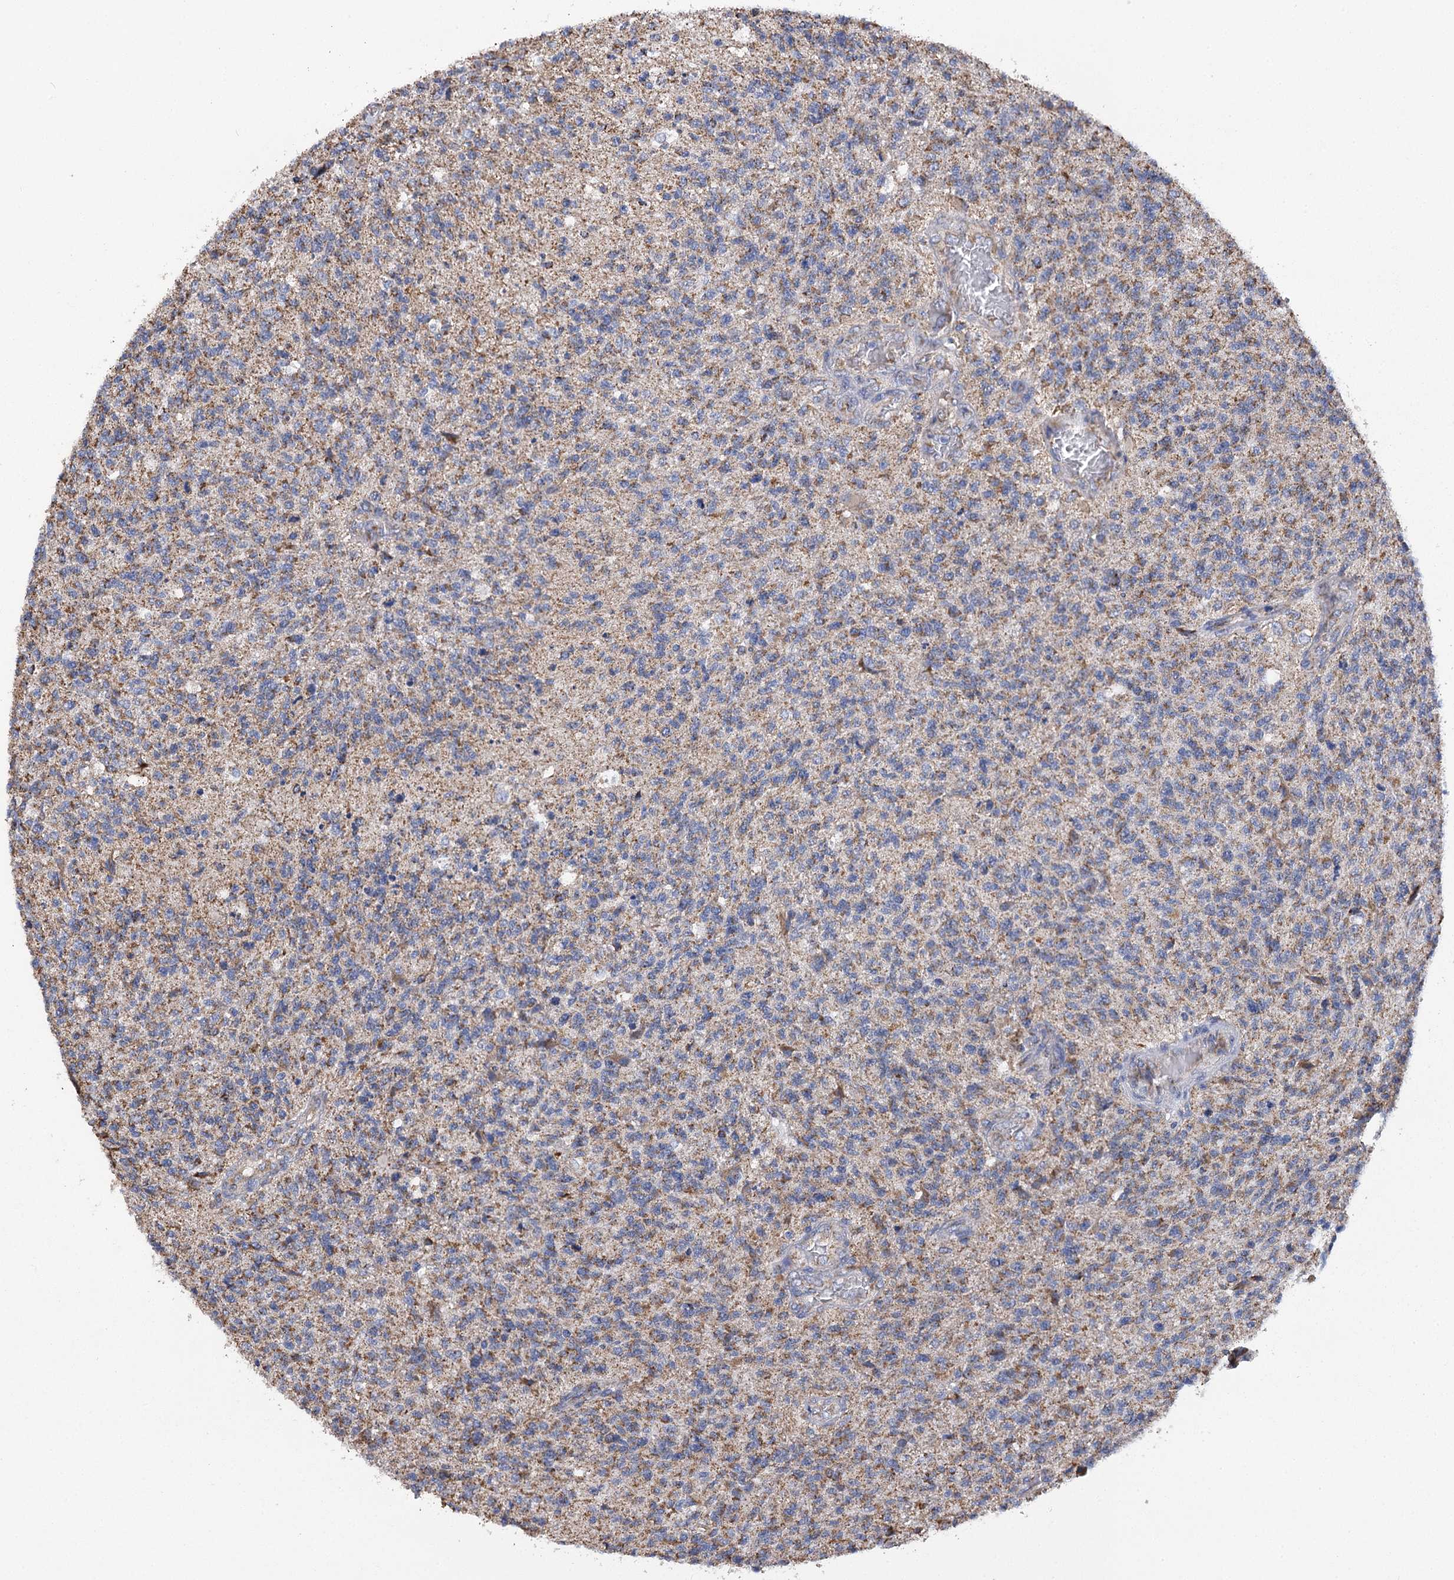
{"staining": {"intensity": "moderate", "quantity": "25%-75%", "location": "cytoplasmic/membranous"}, "tissue": "glioma", "cell_type": "Tumor cells", "image_type": "cancer", "snomed": [{"axis": "morphology", "description": "Glioma, malignant, High grade"}, {"axis": "topography", "description": "Brain"}], "caption": "IHC of malignant glioma (high-grade) displays medium levels of moderate cytoplasmic/membranous staining in about 25%-75% of tumor cells.", "gene": "CCDC73", "patient": {"sex": "male", "age": 56}}